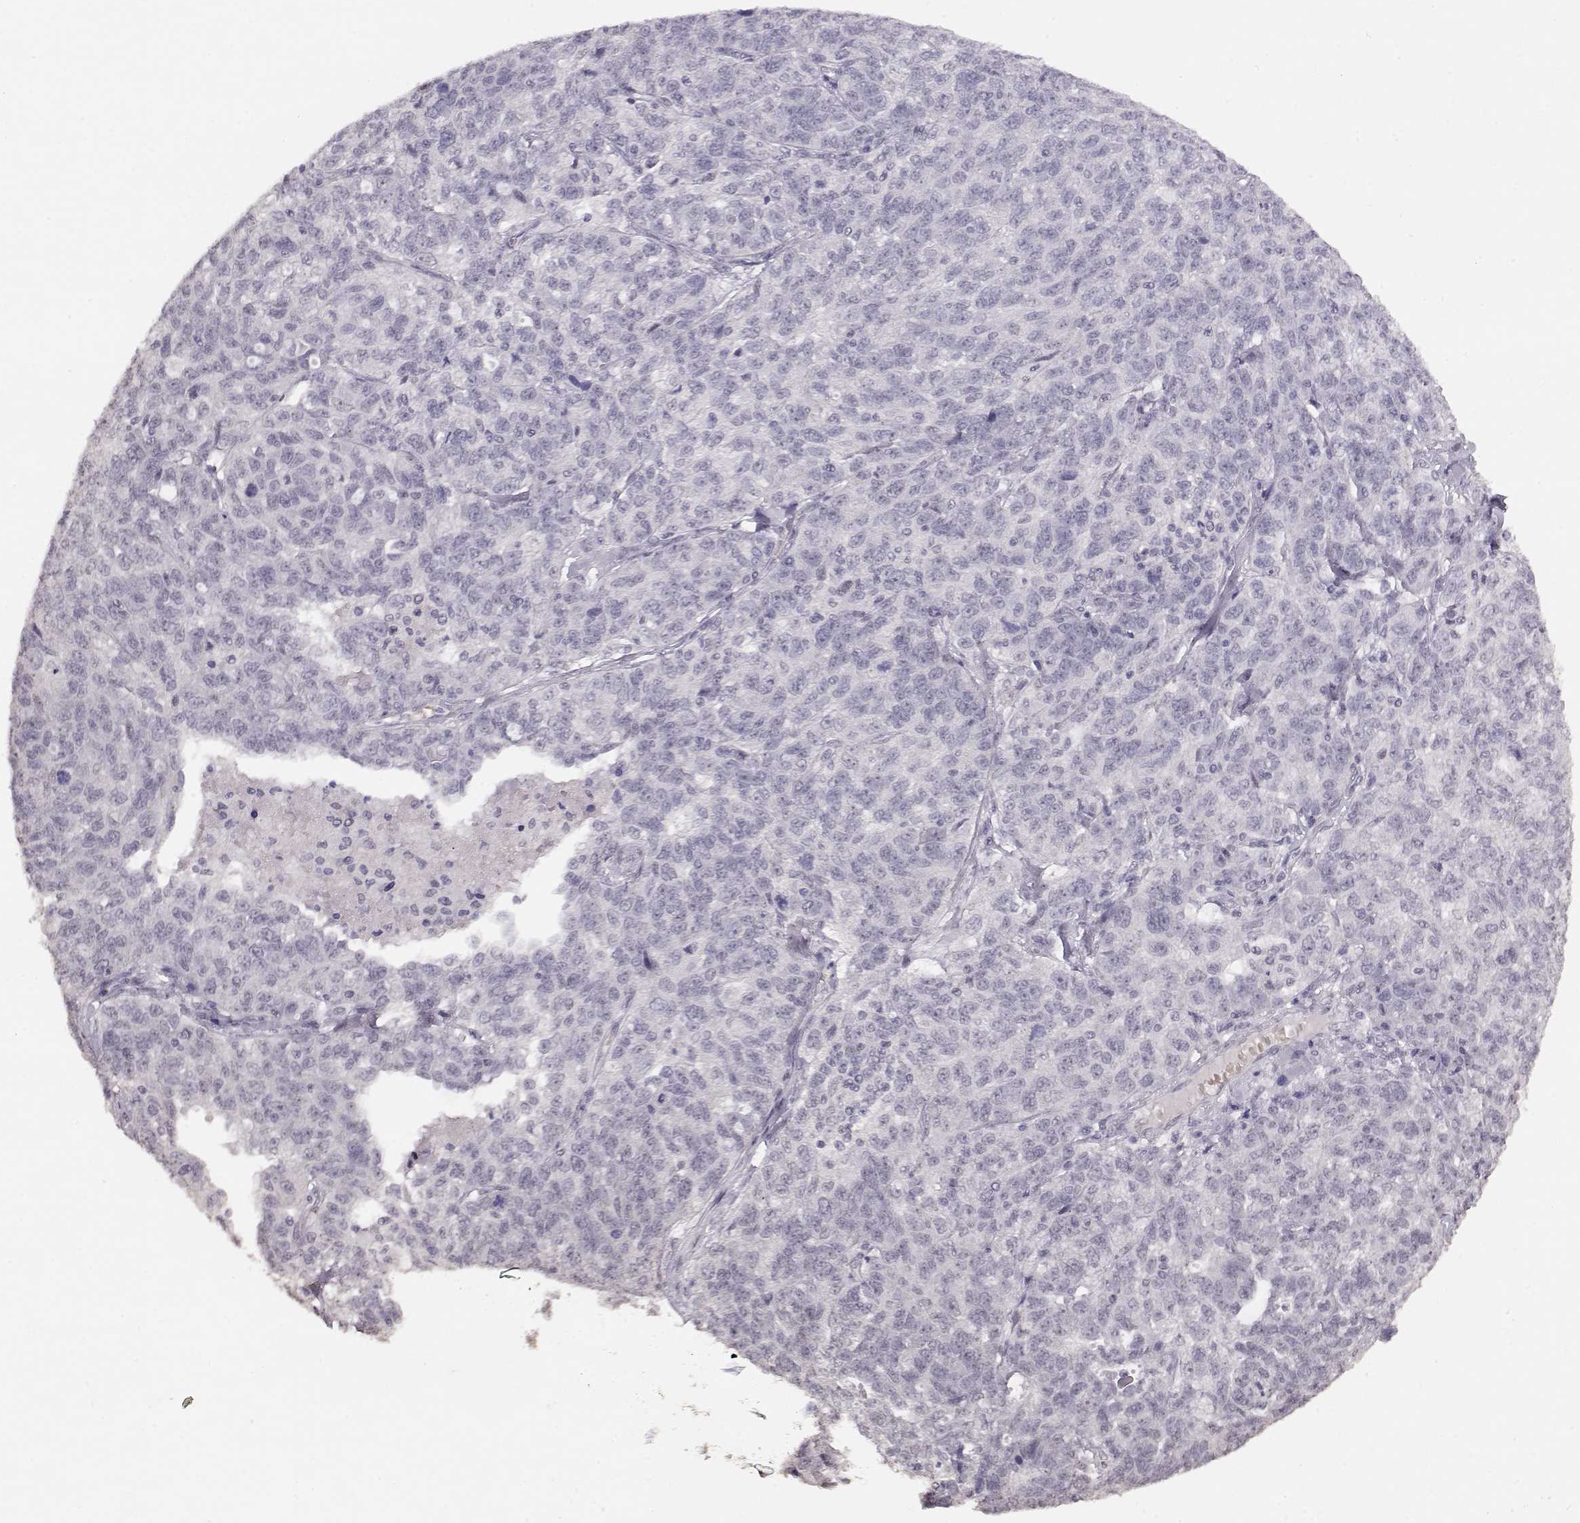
{"staining": {"intensity": "negative", "quantity": "none", "location": "none"}, "tissue": "ovarian cancer", "cell_type": "Tumor cells", "image_type": "cancer", "snomed": [{"axis": "morphology", "description": "Cystadenocarcinoma, serous, NOS"}, {"axis": "topography", "description": "Ovary"}], "caption": "The immunohistochemistry micrograph has no significant positivity in tumor cells of ovarian cancer tissue.", "gene": "PCP4", "patient": {"sex": "female", "age": 71}}